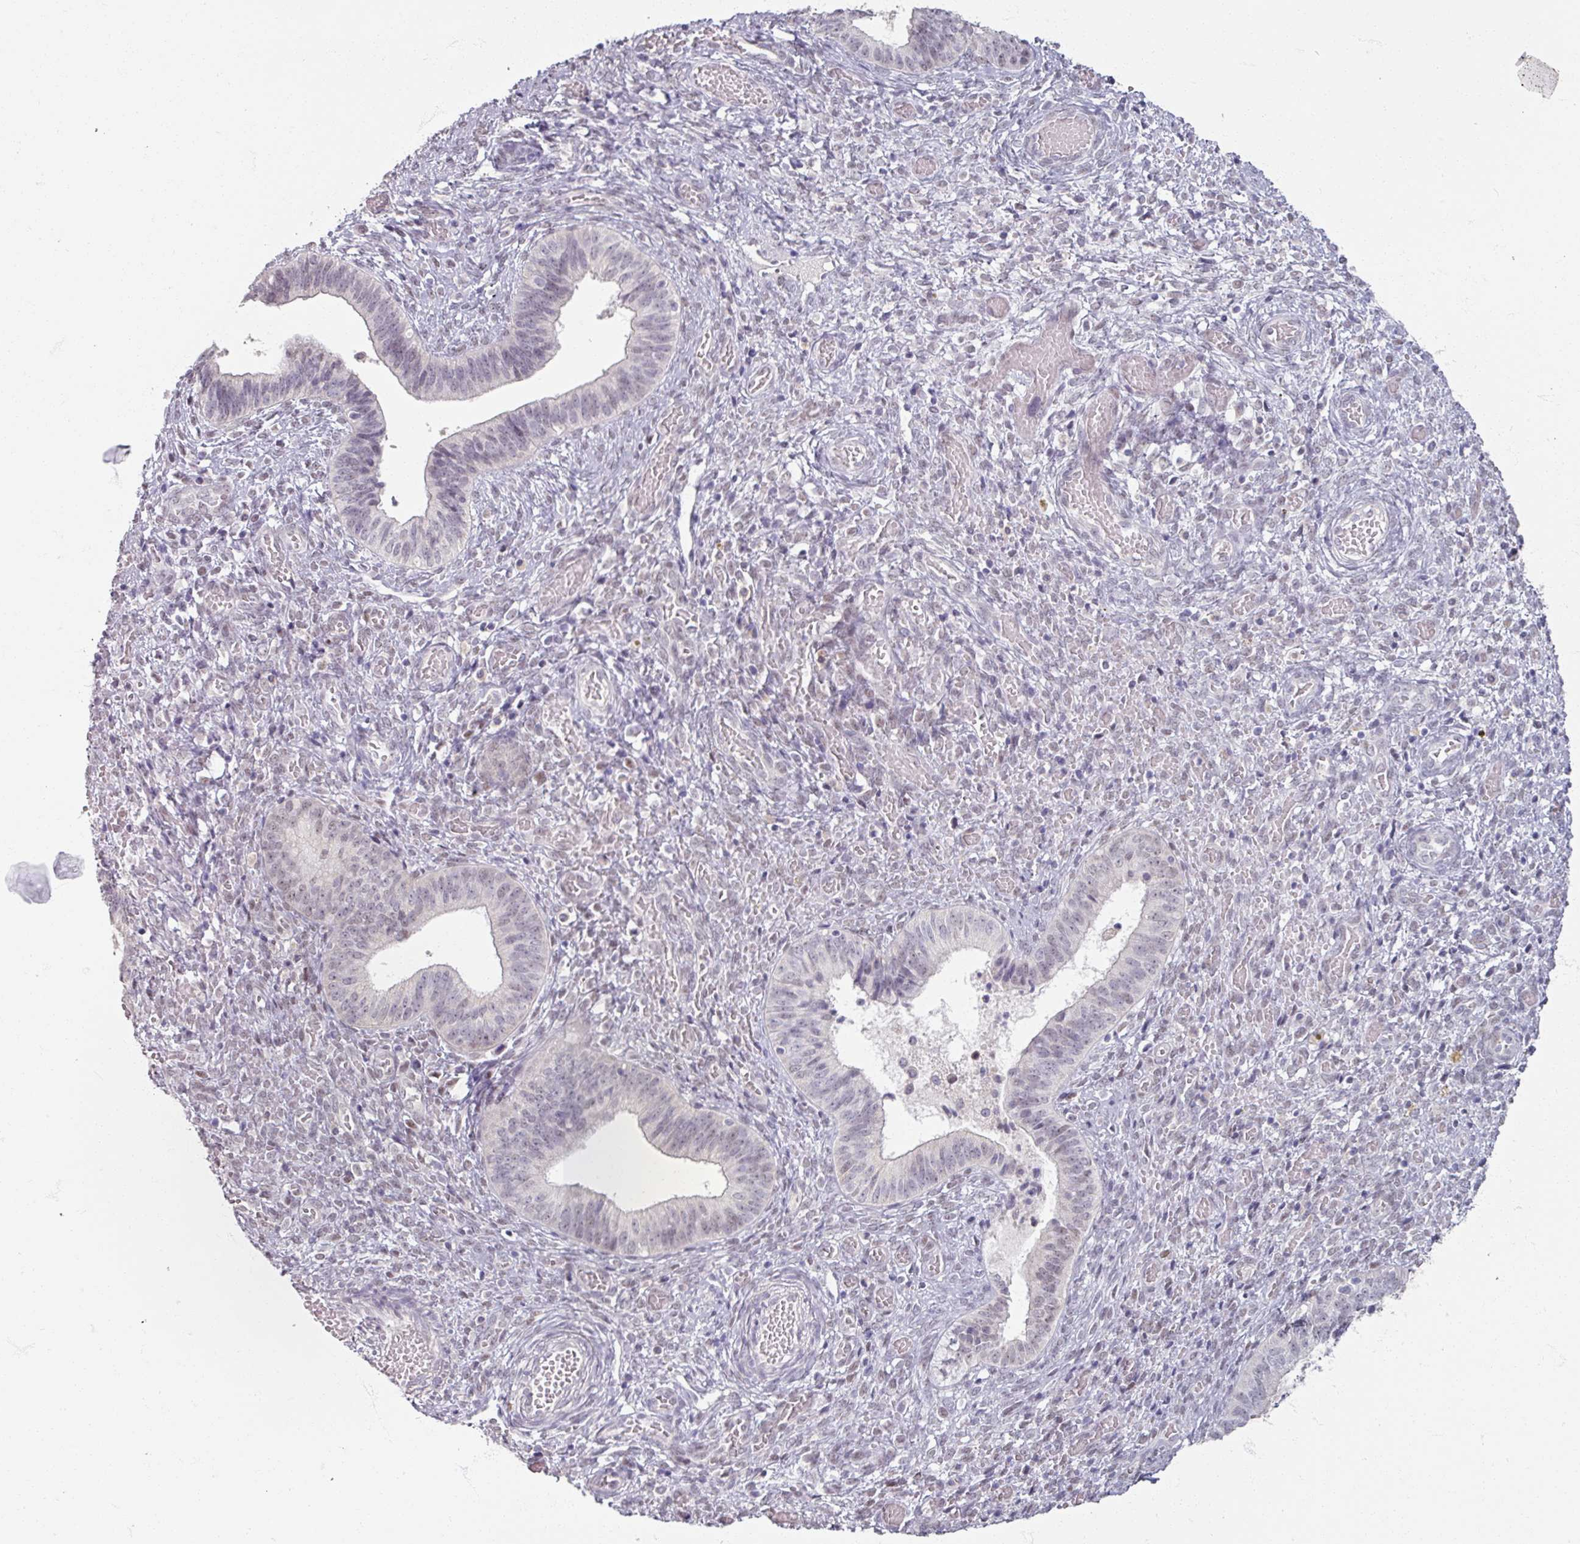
{"staining": {"intensity": "negative", "quantity": "none", "location": "none"}, "tissue": "cervical cancer", "cell_type": "Tumor cells", "image_type": "cancer", "snomed": [{"axis": "morphology", "description": "Squamous cell carcinoma, NOS"}, {"axis": "topography", "description": "Cervix"}], "caption": "Human cervical squamous cell carcinoma stained for a protein using IHC shows no staining in tumor cells.", "gene": "SOX11", "patient": {"sex": "female", "age": 59}}